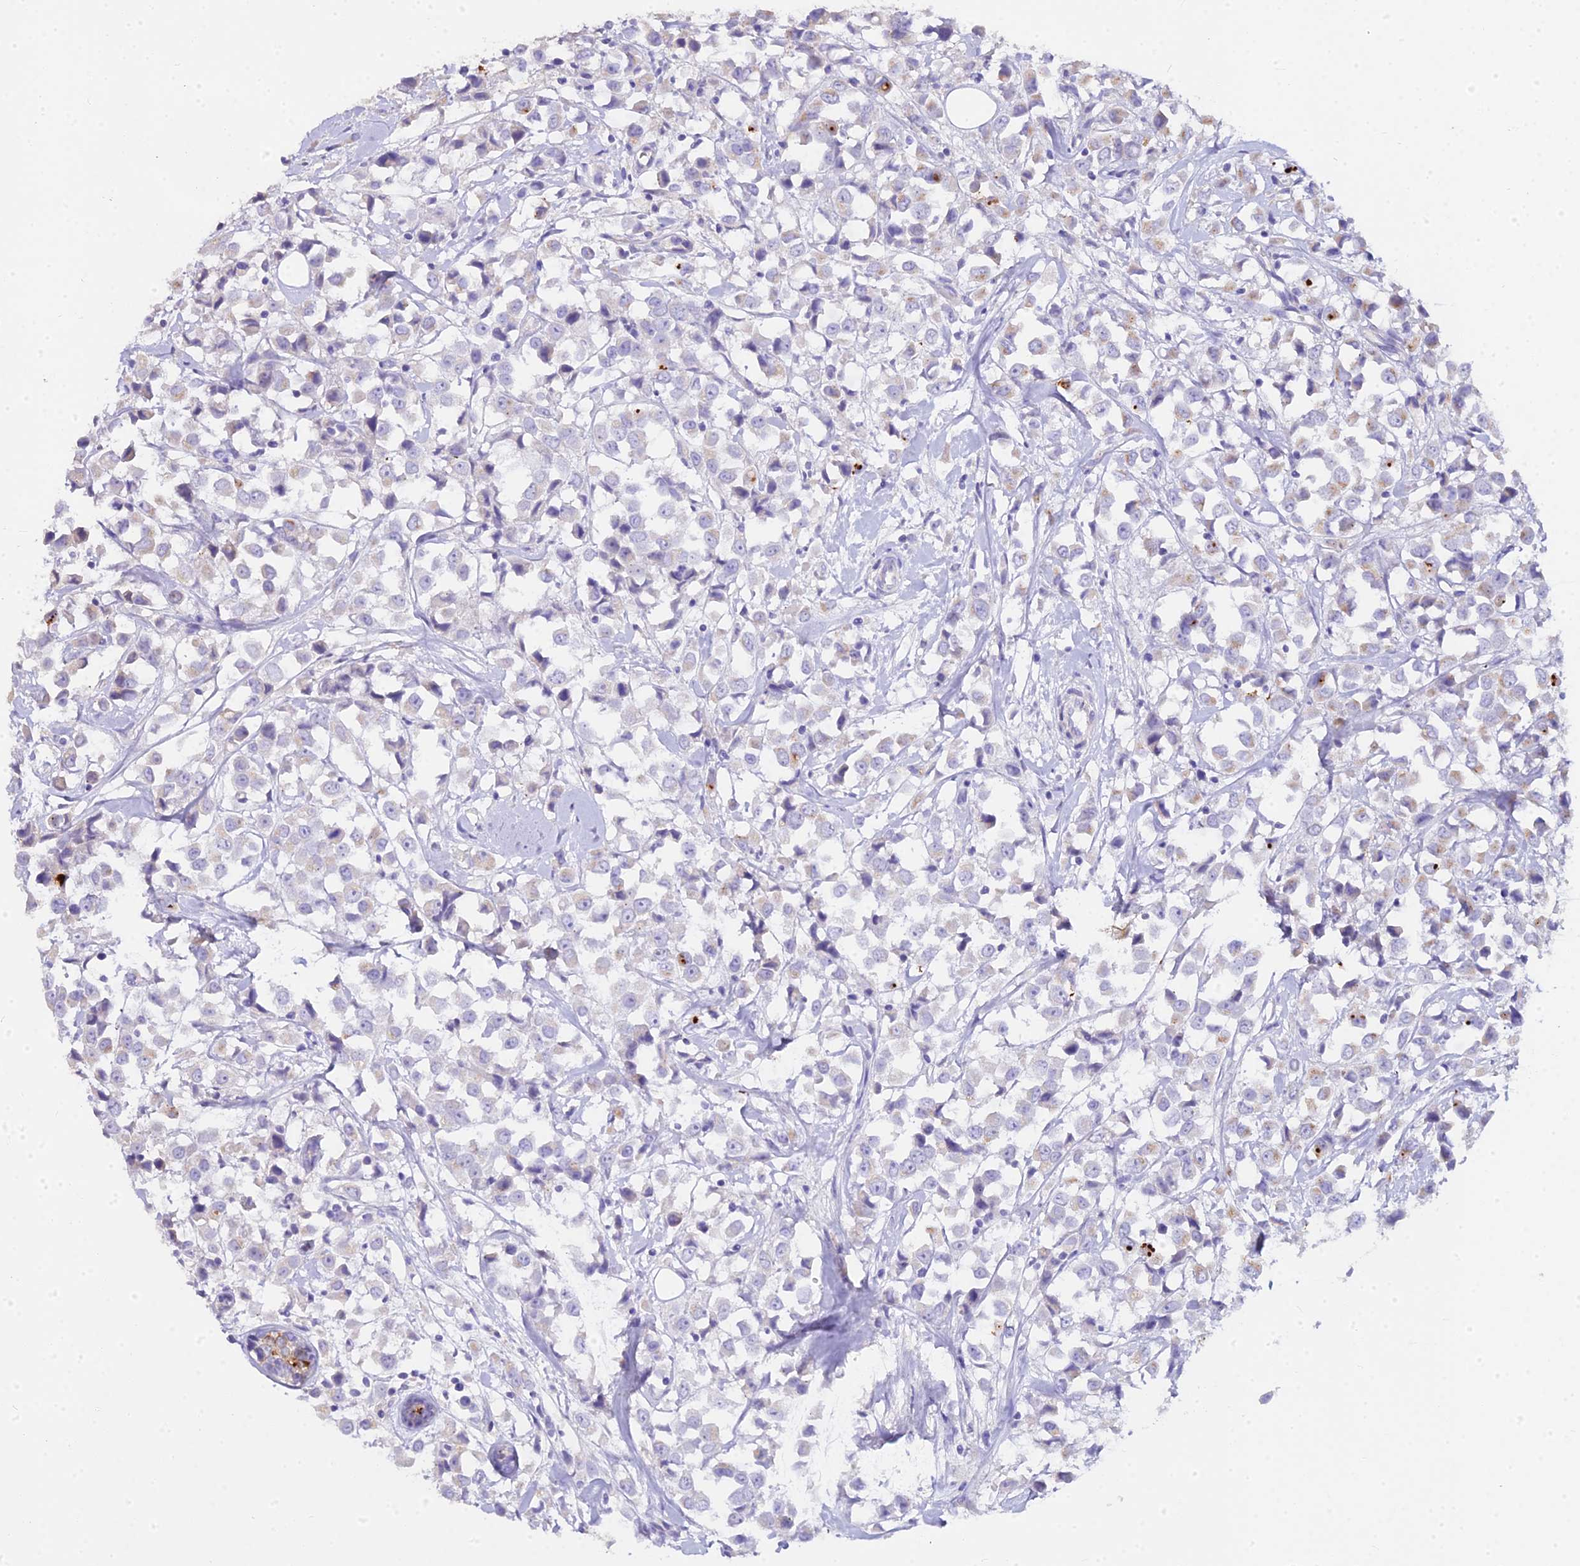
{"staining": {"intensity": "negative", "quantity": "none", "location": "none"}, "tissue": "breast cancer", "cell_type": "Tumor cells", "image_type": "cancer", "snomed": [{"axis": "morphology", "description": "Duct carcinoma"}, {"axis": "topography", "description": "Breast"}], "caption": "Tumor cells are negative for brown protein staining in breast cancer (infiltrating ductal carcinoma).", "gene": "GLYAT", "patient": {"sex": "female", "age": 61}}